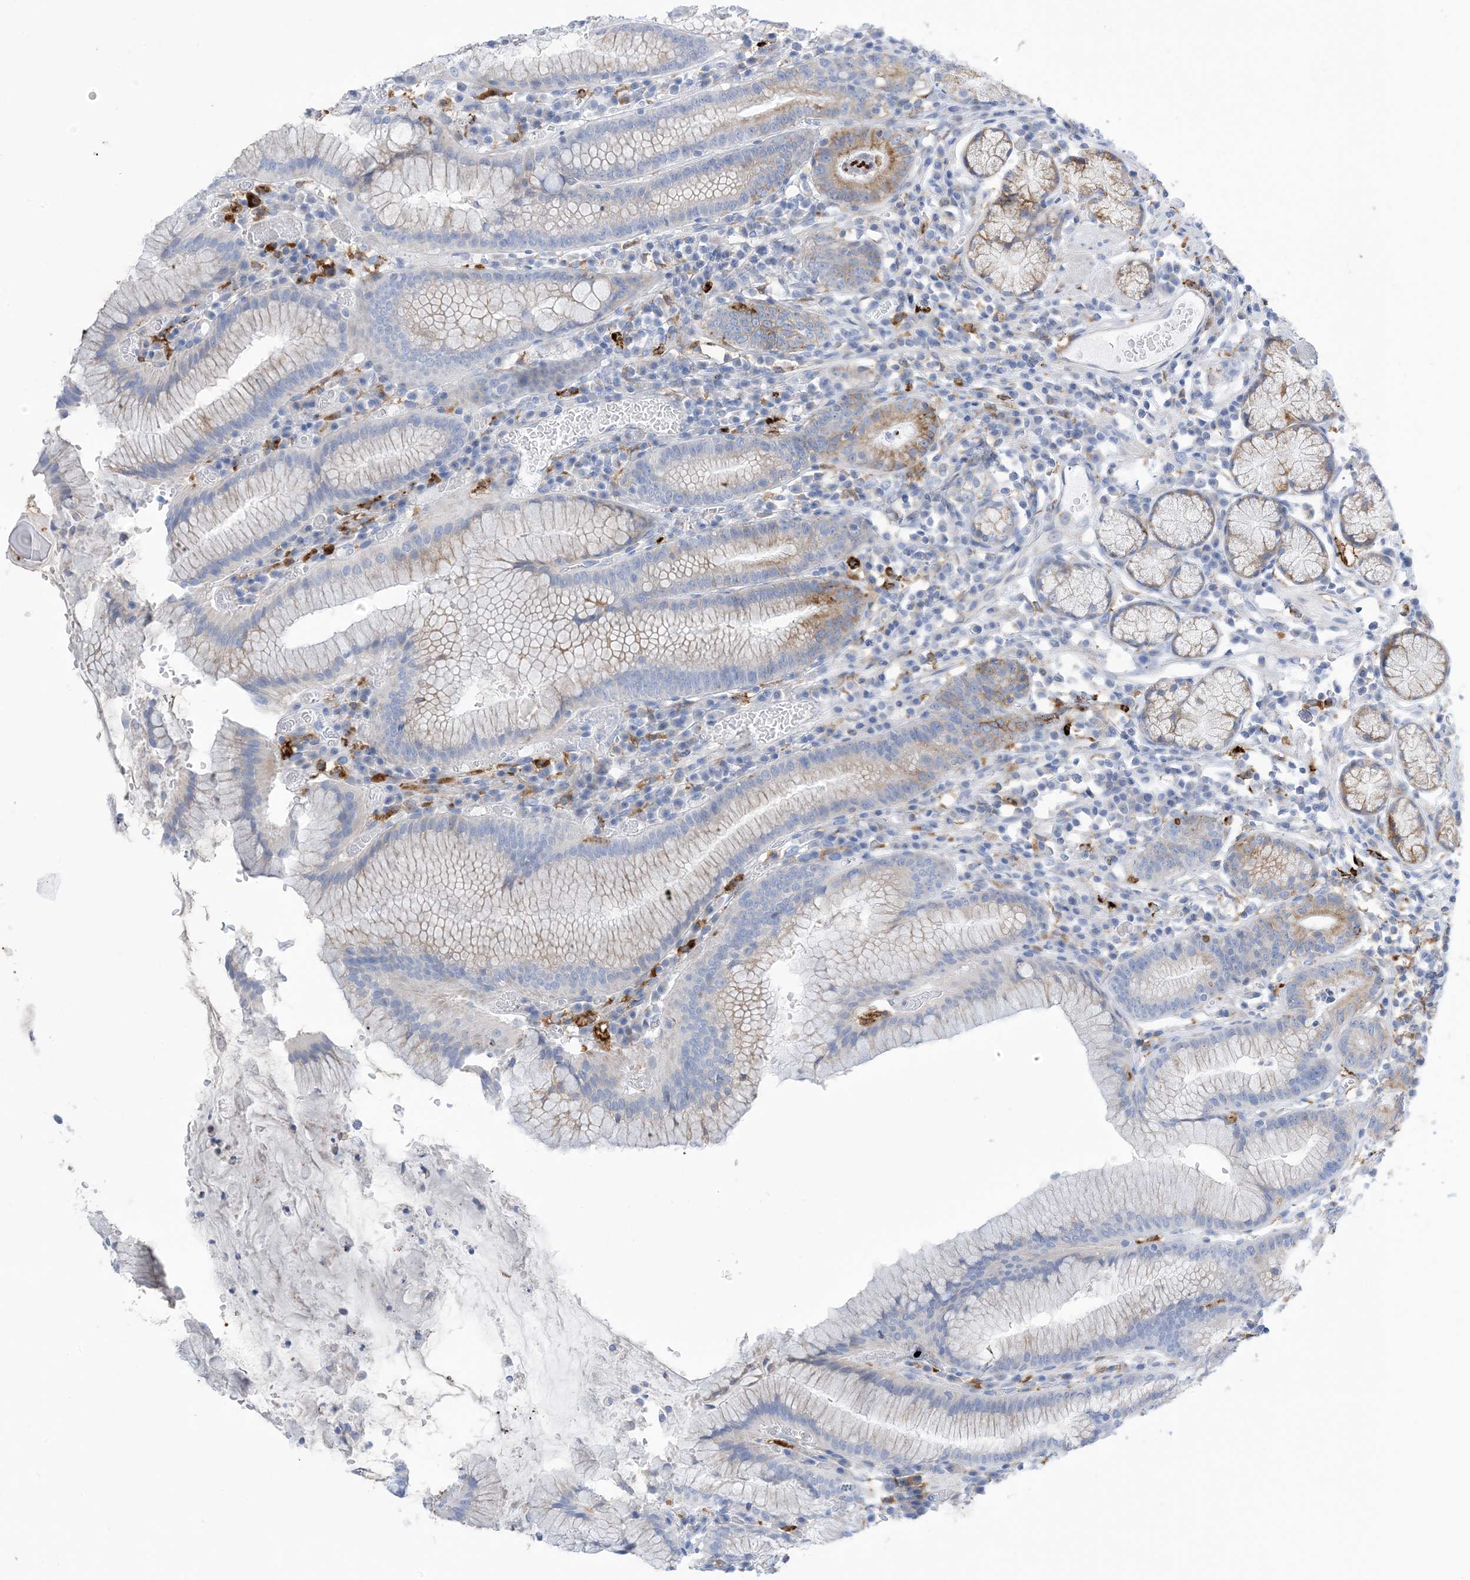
{"staining": {"intensity": "moderate", "quantity": "<25%", "location": "cytoplasmic/membranous"}, "tissue": "stomach", "cell_type": "Glandular cells", "image_type": "normal", "snomed": [{"axis": "morphology", "description": "Normal tissue, NOS"}, {"axis": "topography", "description": "Stomach"}], "caption": "Moderate cytoplasmic/membranous expression for a protein is present in about <25% of glandular cells of unremarkable stomach using immunohistochemistry (IHC).", "gene": "DPH3", "patient": {"sex": "male", "age": 55}}